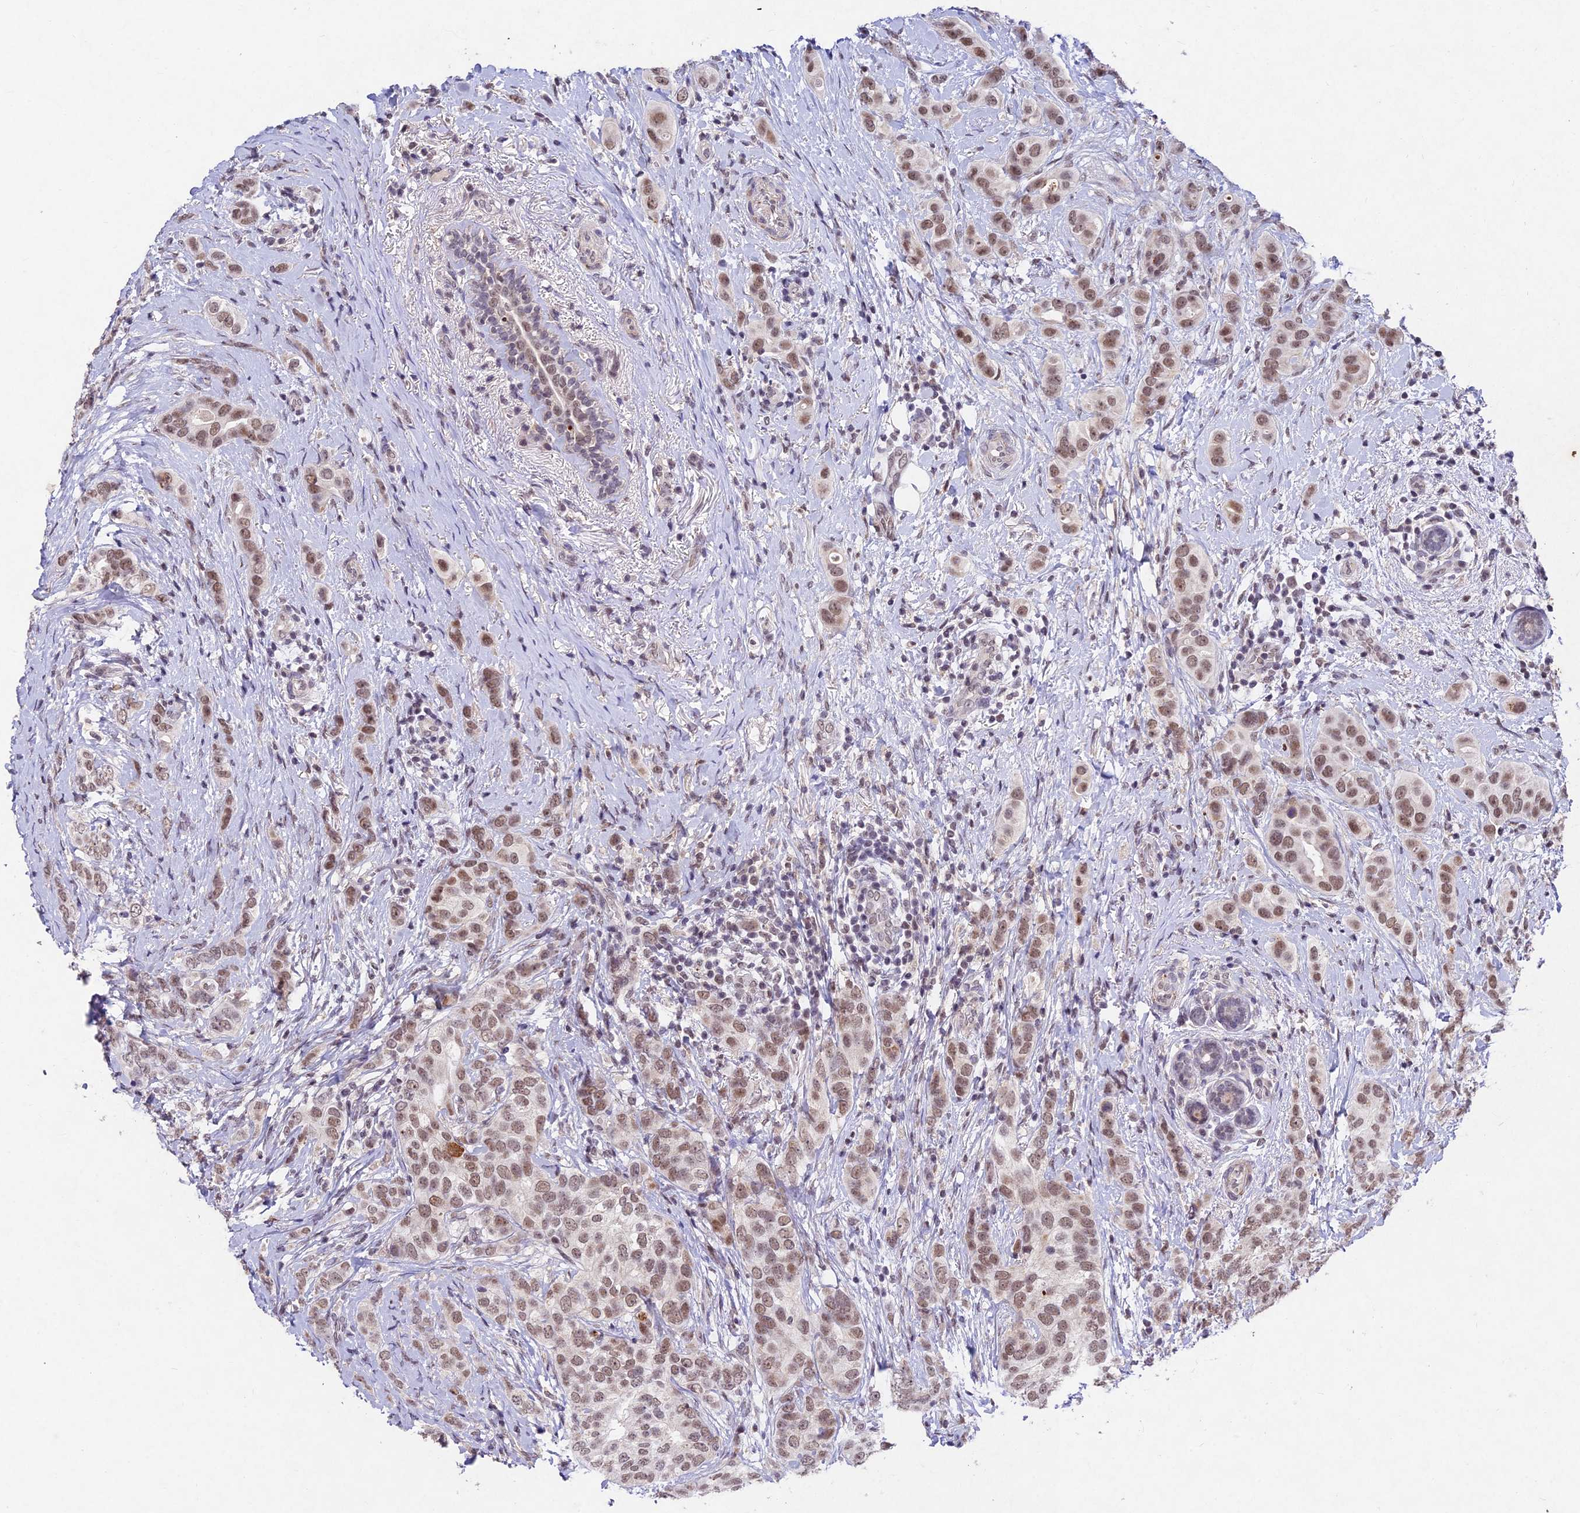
{"staining": {"intensity": "moderate", "quantity": ">75%", "location": "nuclear"}, "tissue": "breast cancer", "cell_type": "Tumor cells", "image_type": "cancer", "snomed": [{"axis": "morphology", "description": "Lobular carcinoma"}, {"axis": "topography", "description": "Breast"}], "caption": "A photomicrograph of human breast cancer stained for a protein demonstrates moderate nuclear brown staining in tumor cells.", "gene": "RAVER1", "patient": {"sex": "female", "age": 51}}